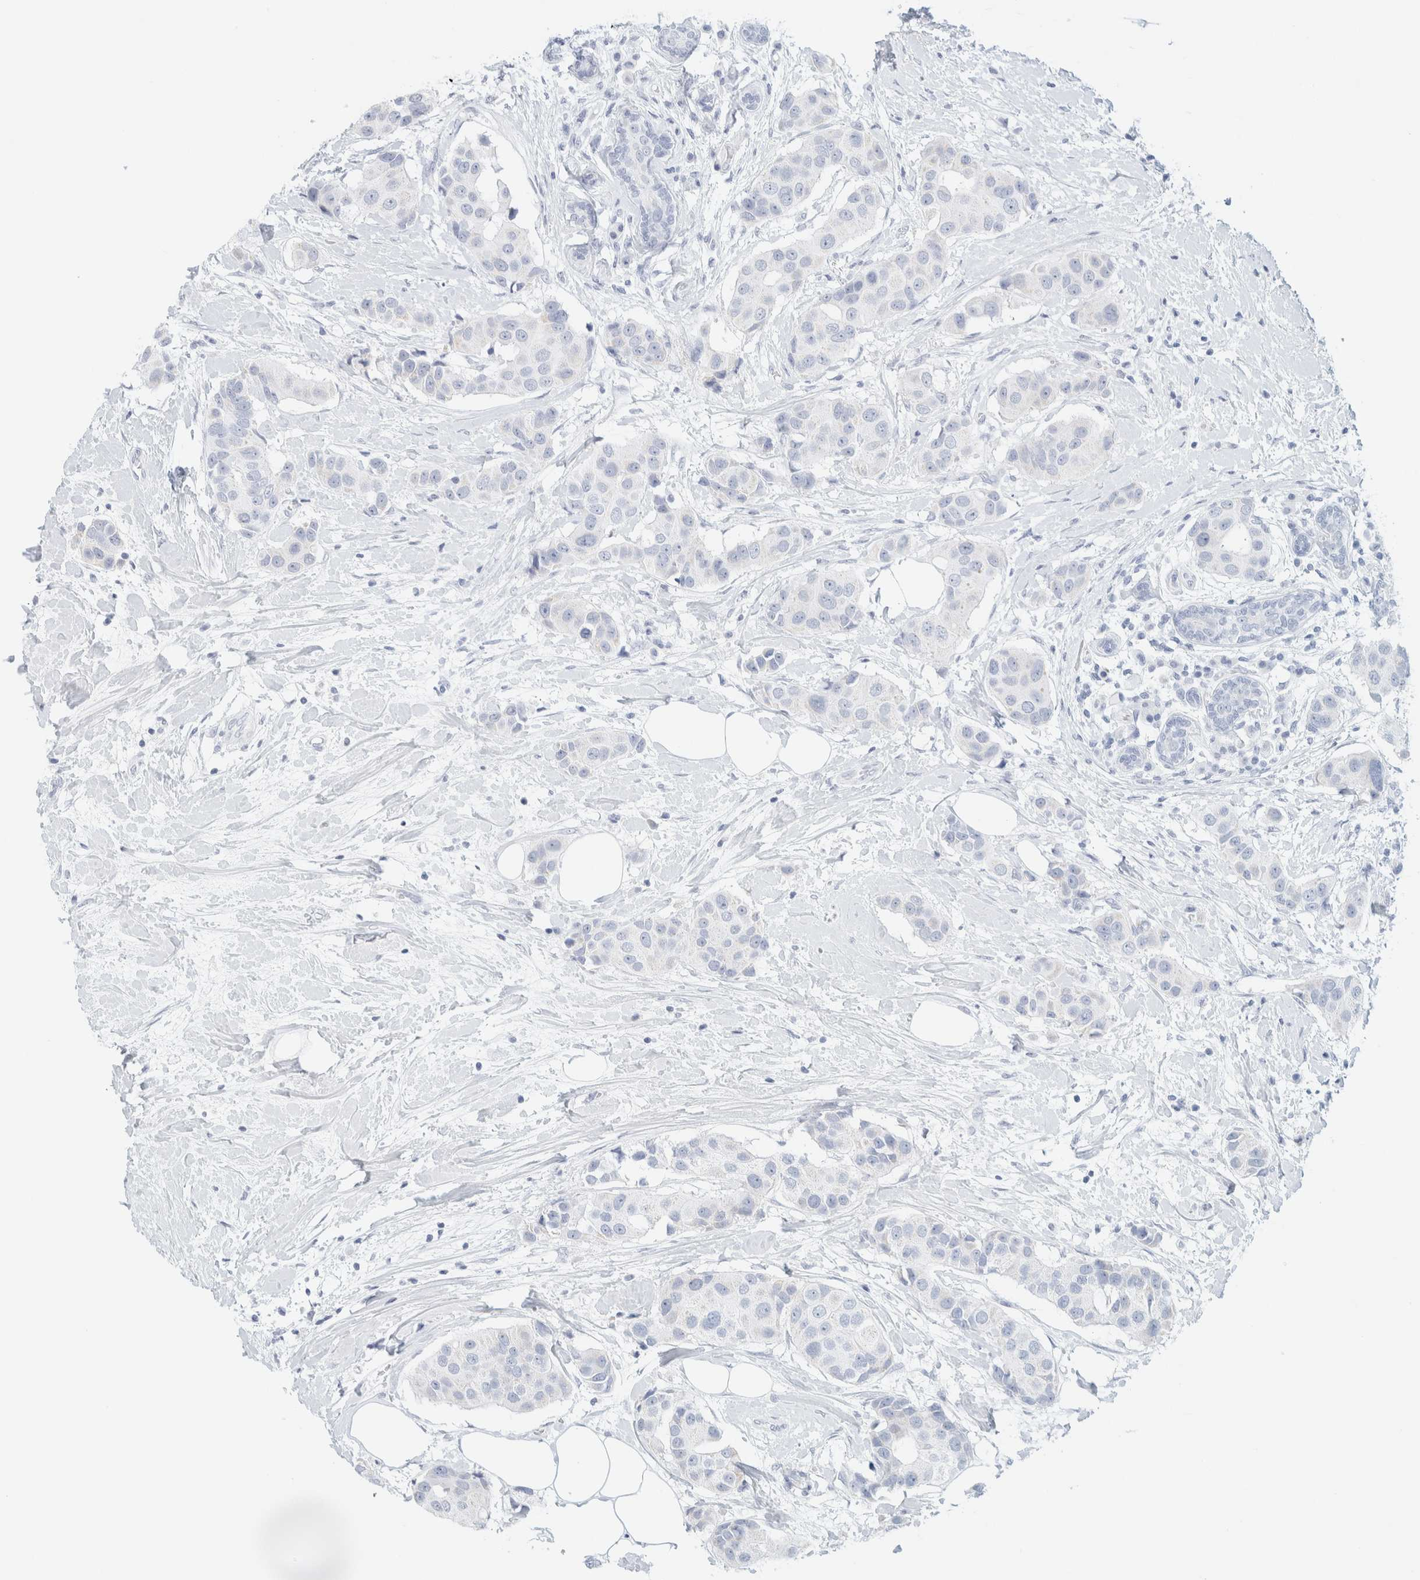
{"staining": {"intensity": "negative", "quantity": "none", "location": "none"}, "tissue": "breast cancer", "cell_type": "Tumor cells", "image_type": "cancer", "snomed": [{"axis": "morphology", "description": "Normal tissue, NOS"}, {"axis": "morphology", "description": "Duct carcinoma"}, {"axis": "topography", "description": "Breast"}], "caption": "Immunohistochemical staining of infiltrating ductal carcinoma (breast) demonstrates no significant expression in tumor cells. (DAB (3,3'-diaminobenzidine) IHC visualized using brightfield microscopy, high magnification).", "gene": "HEXD", "patient": {"sex": "female", "age": 39}}